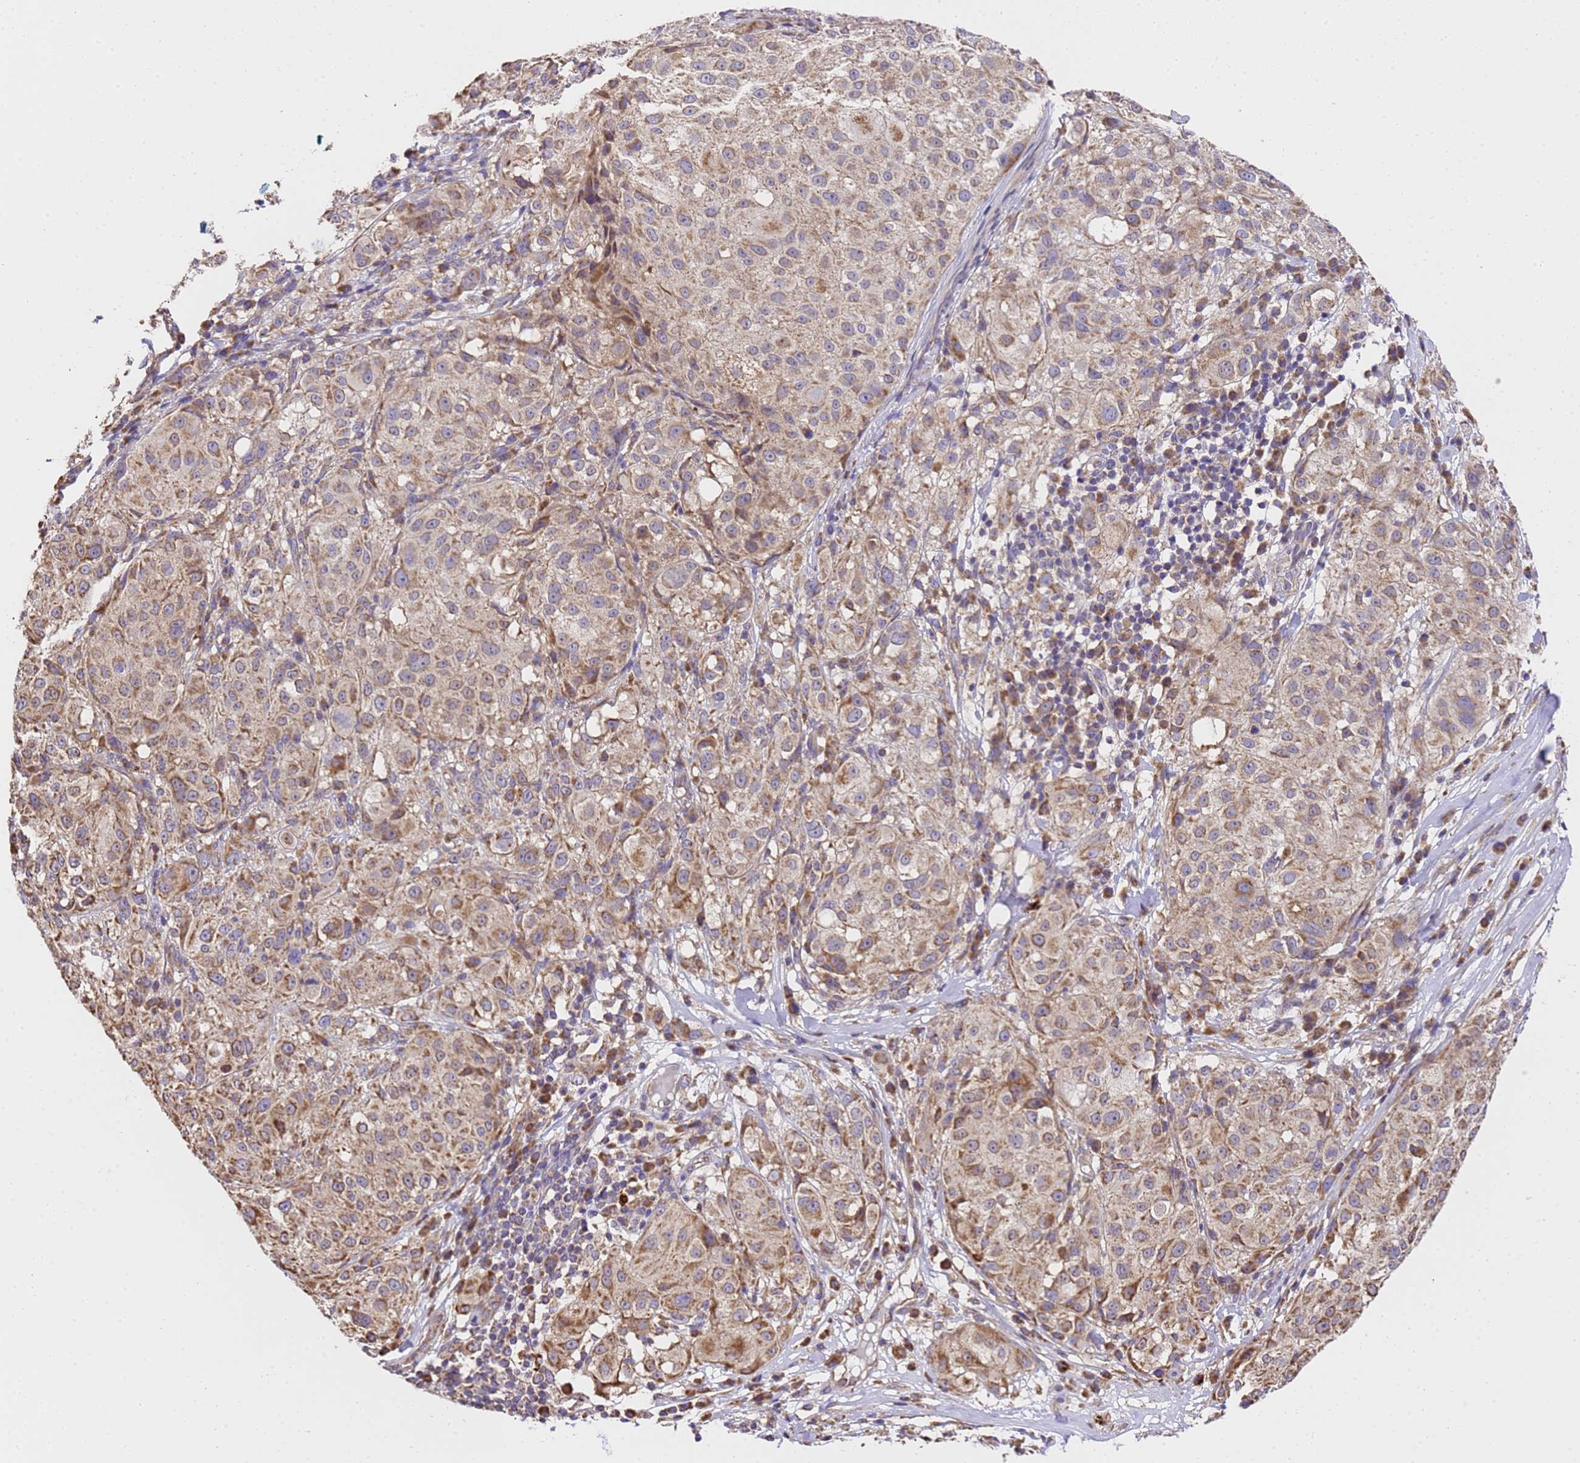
{"staining": {"intensity": "moderate", "quantity": ">75%", "location": "cytoplasmic/membranous"}, "tissue": "melanoma", "cell_type": "Tumor cells", "image_type": "cancer", "snomed": [{"axis": "morphology", "description": "Necrosis, NOS"}, {"axis": "morphology", "description": "Malignant melanoma, NOS"}, {"axis": "topography", "description": "Skin"}], "caption": "Immunohistochemistry (IHC) (DAB) staining of melanoma exhibits moderate cytoplasmic/membranous protein staining in approximately >75% of tumor cells.", "gene": "LRRIQ1", "patient": {"sex": "female", "age": 87}}